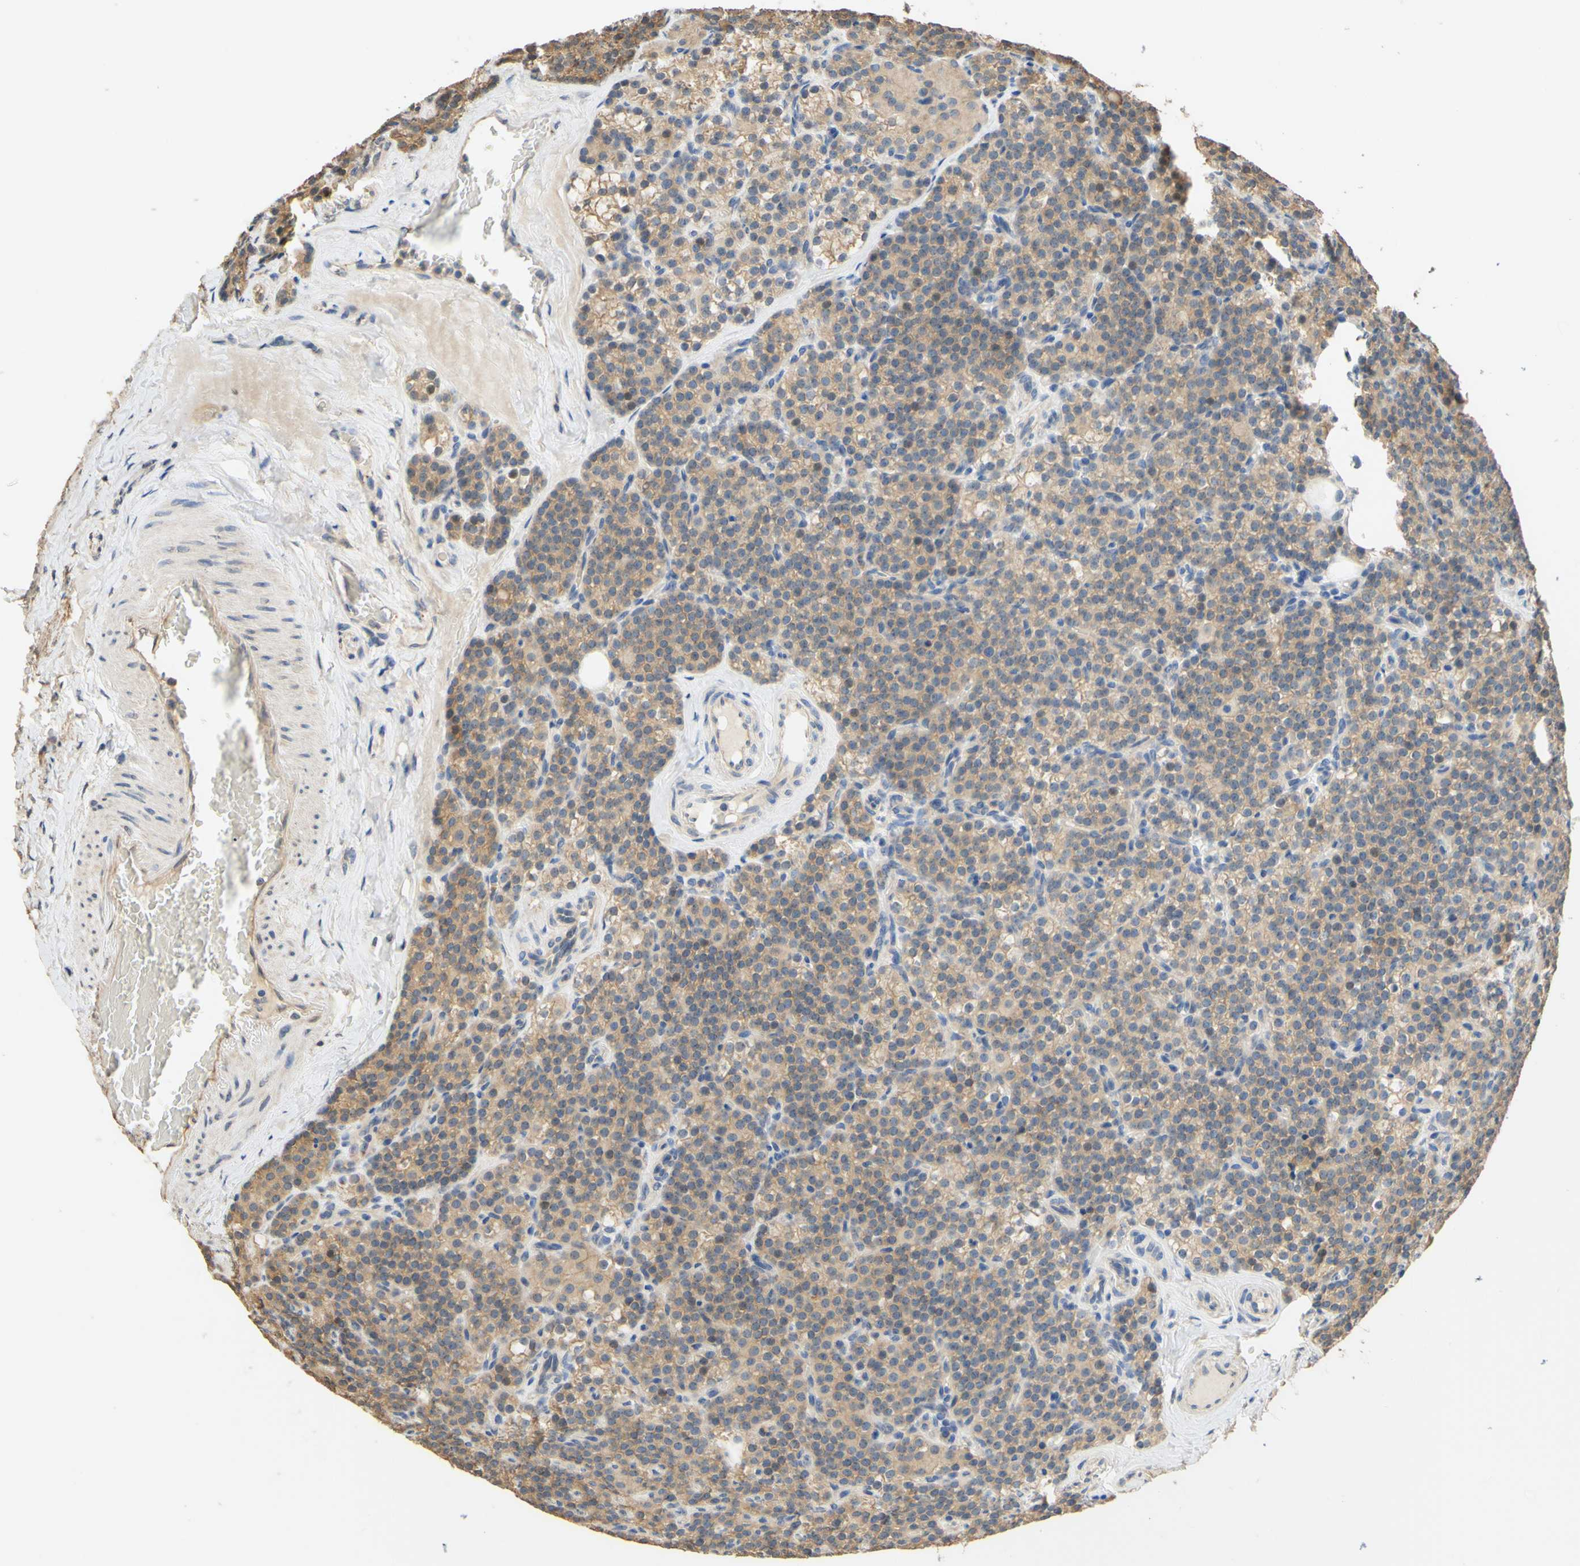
{"staining": {"intensity": "weak", "quantity": ">75%", "location": "cytoplasmic/membranous"}, "tissue": "parathyroid gland", "cell_type": "Glandular cells", "image_type": "normal", "snomed": [{"axis": "morphology", "description": "Normal tissue, NOS"}, {"axis": "topography", "description": "Parathyroid gland"}], "caption": "Weak cytoplasmic/membranous protein positivity is identified in approximately >75% of glandular cells in parathyroid gland.", "gene": "SMIM19", "patient": {"sex": "female", "age": 57}}